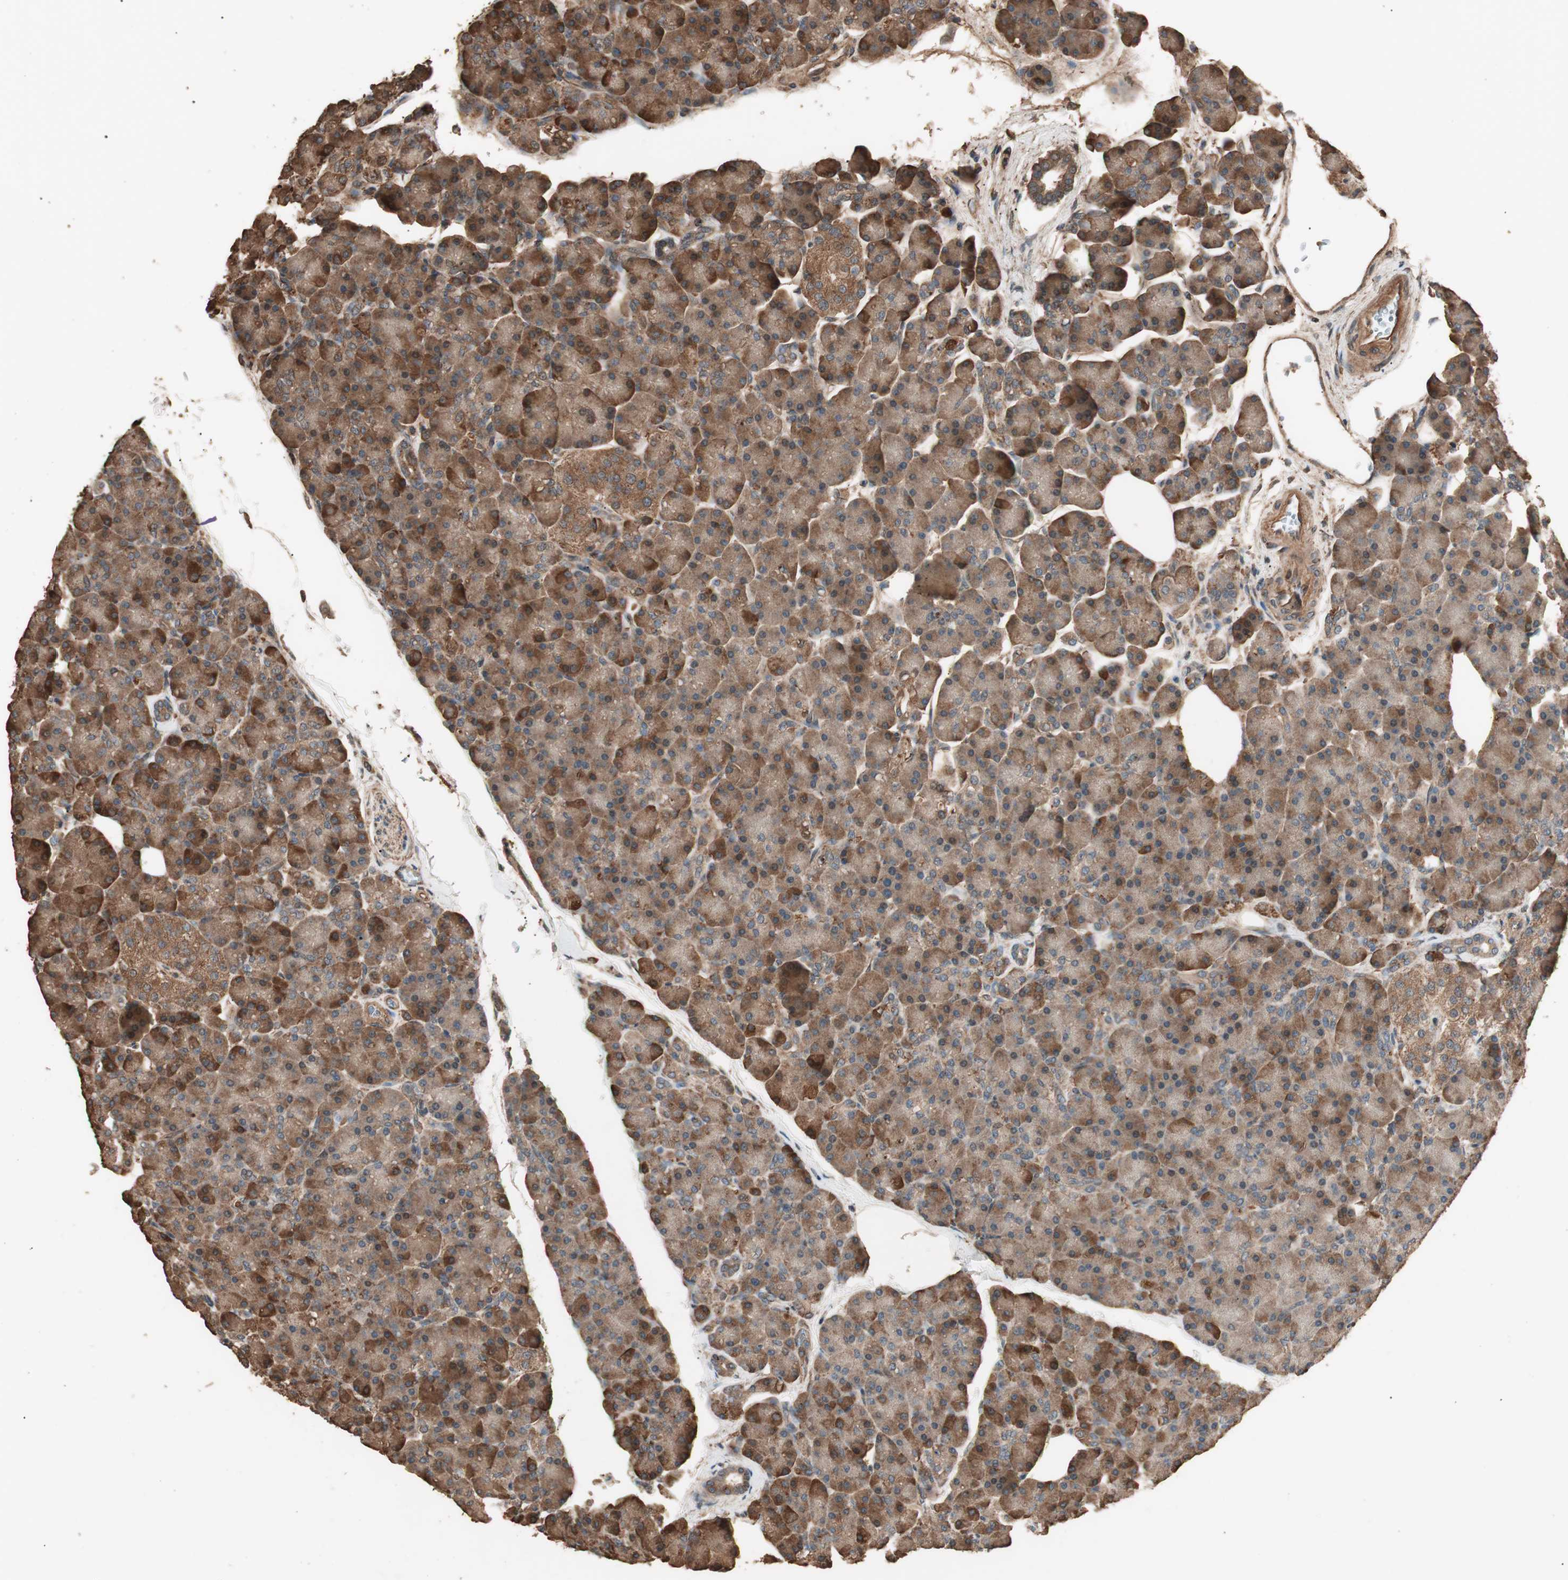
{"staining": {"intensity": "moderate", "quantity": ">75%", "location": "cytoplasmic/membranous"}, "tissue": "pancreas", "cell_type": "Exocrine glandular cells", "image_type": "normal", "snomed": [{"axis": "morphology", "description": "Normal tissue, NOS"}, {"axis": "topography", "description": "Pancreas"}], "caption": "This micrograph shows unremarkable pancreas stained with IHC to label a protein in brown. The cytoplasmic/membranous of exocrine glandular cells show moderate positivity for the protein. Nuclei are counter-stained blue.", "gene": "CCN4", "patient": {"sex": "female", "age": 43}}